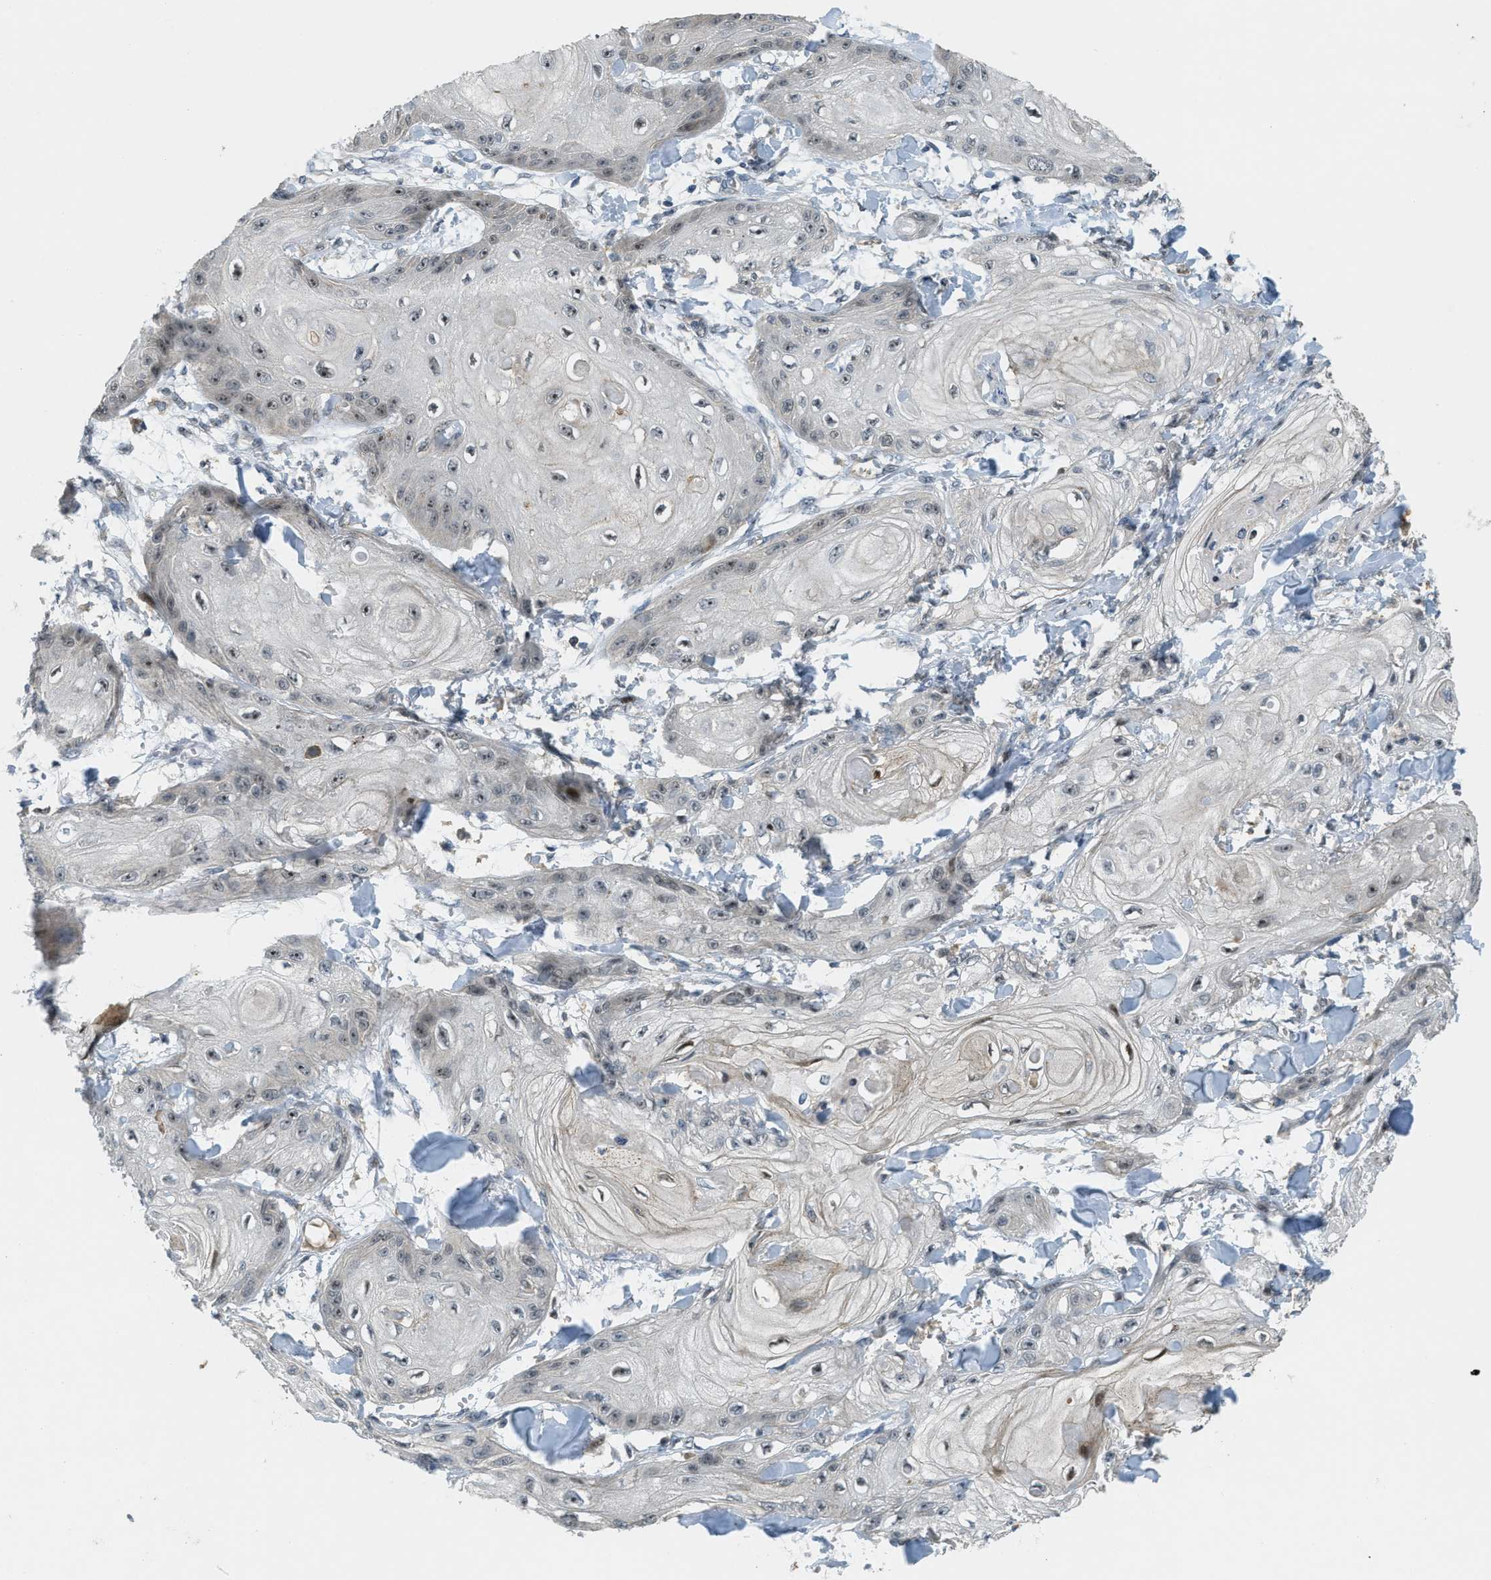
{"staining": {"intensity": "moderate", "quantity": "25%-75%", "location": "nuclear"}, "tissue": "skin cancer", "cell_type": "Tumor cells", "image_type": "cancer", "snomed": [{"axis": "morphology", "description": "Squamous cell carcinoma, NOS"}, {"axis": "topography", "description": "Skin"}], "caption": "The histopathology image shows immunohistochemical staining of skin cancer. There is moderate nuclear positivity is identified in approximately 25%-75% of tumor cells.", "gene": "TRAPPC14", "patient": {"sex": "male", "age": 74}}